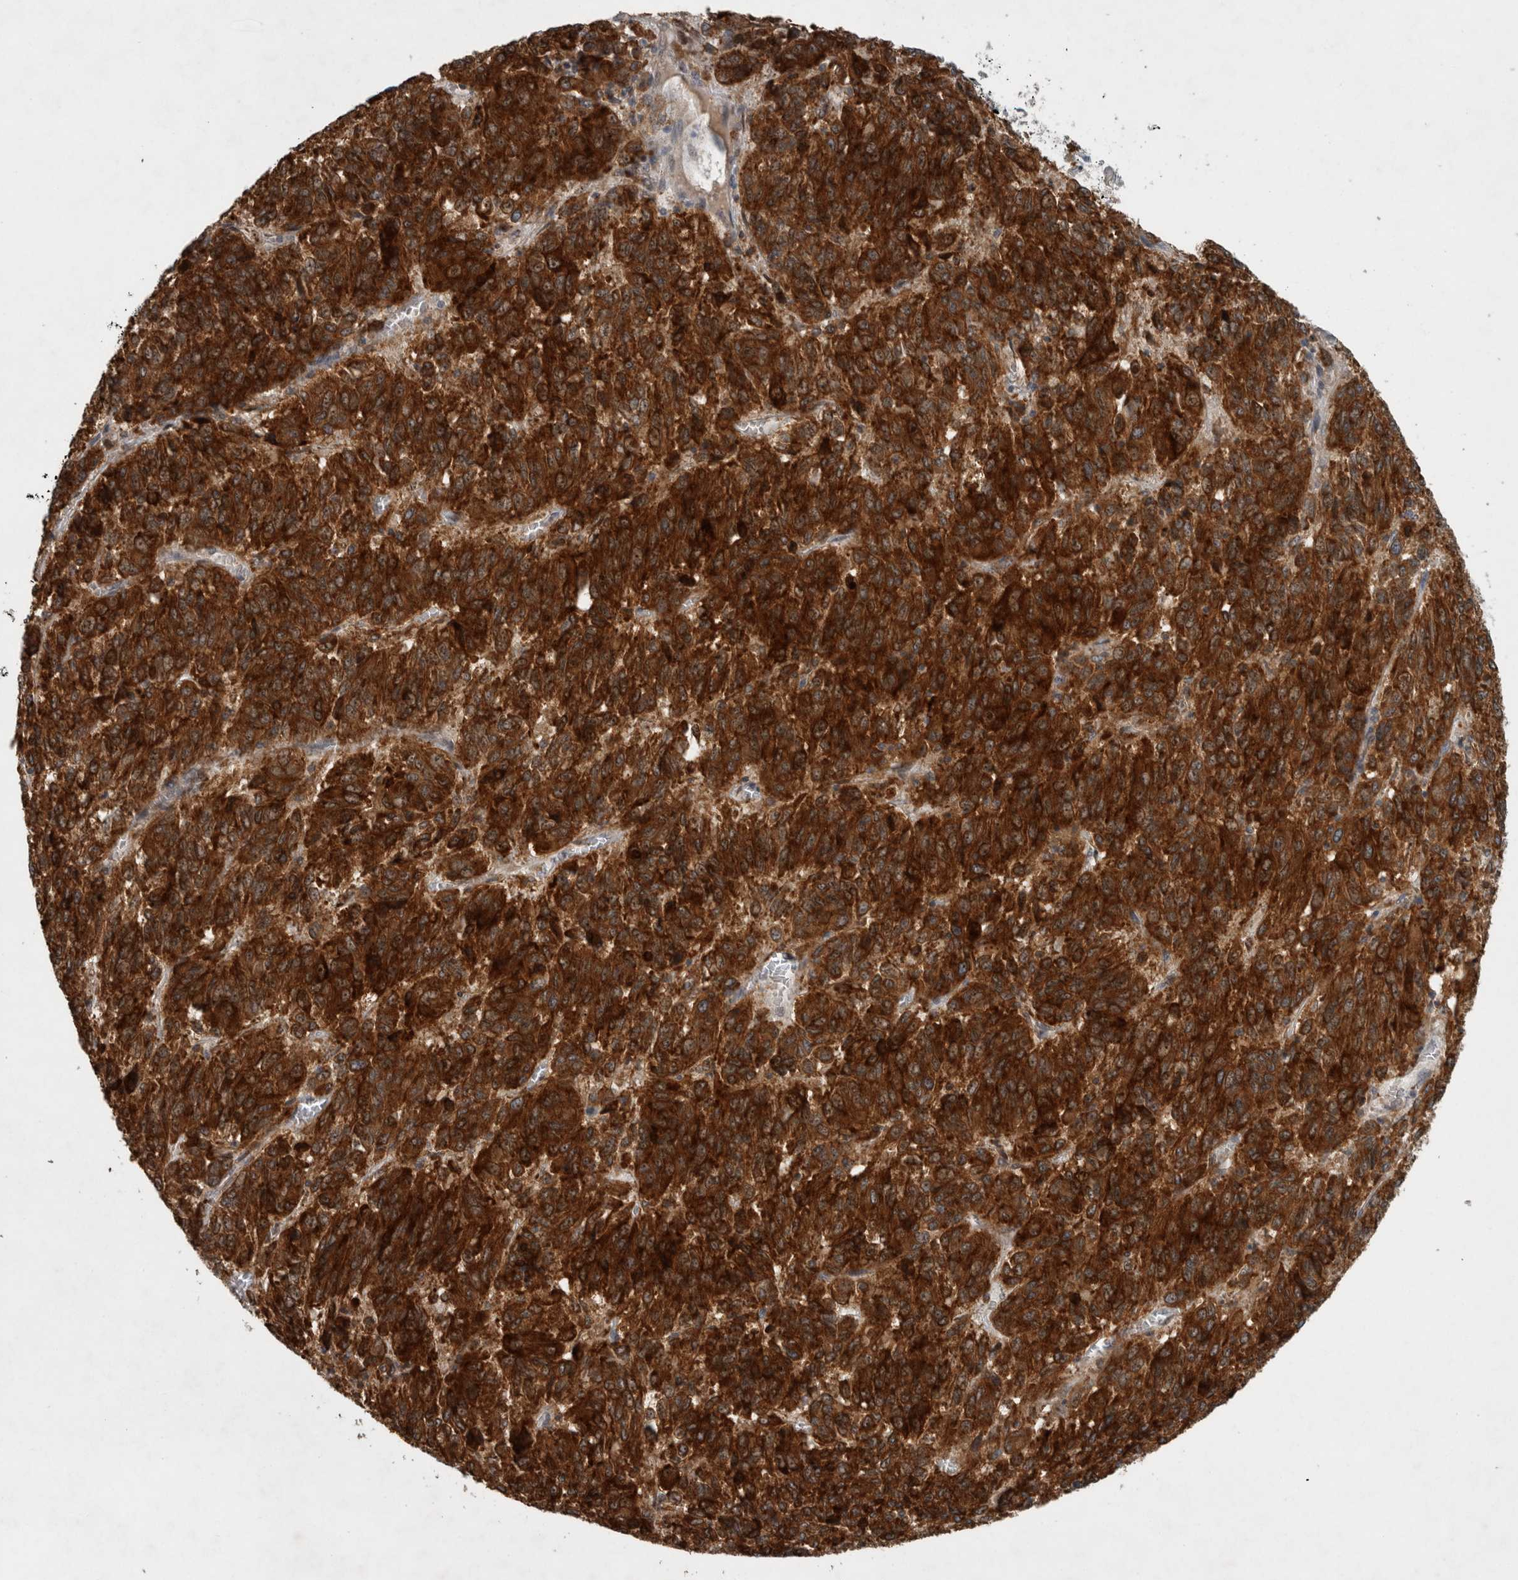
{"staining": {"intensity": "strong", "quantity": ">75%", "location": "cytoplasmic/membranous"}, "tissue": "melanoma", "cell_type": "Tumor cells", "image_type": "cancer", "snomed": [{"axis": "morphology", "description": "Malignant melanoma, Metastatic site"}, {"axis": "topography", "description": "Lung"}], "caption": "This micrograph reveals IHC staining of human malignant melanoma (metastatic site), with high strong cytoplasmic/membranous positivity in approximately >75% of tumor cells.", "gene": "GPR137B", "patient": {"sex": "male", "age": 64}}